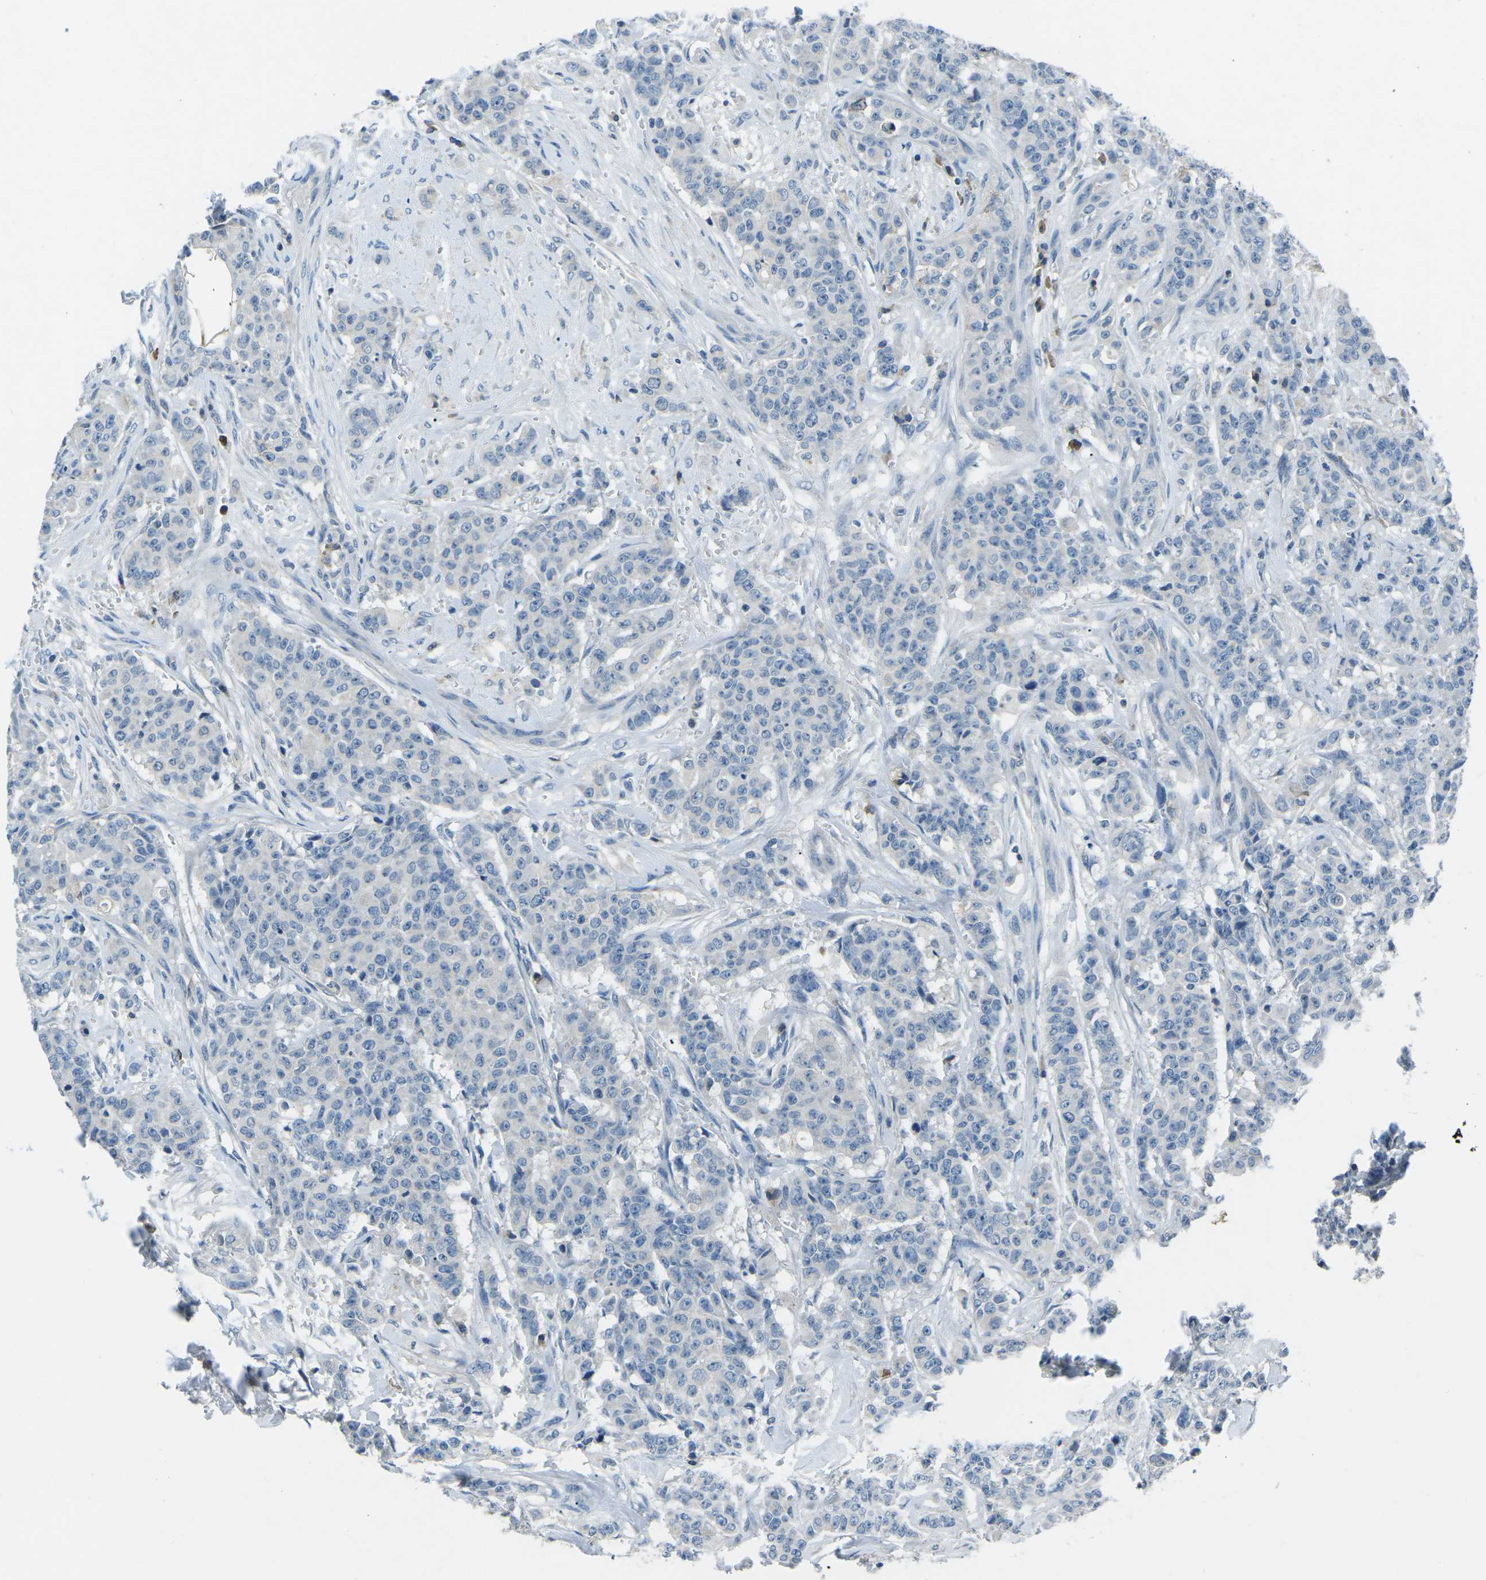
{"staining": {"intensity": "negative", "quantity": "none", "location": "none"}, "tissue": "breast cancer", "cell_type": "Tumor cells", "image_type": "cancer", "snomed": [{"axis": "morphology", "description": "Normal tissue, NOS"}, {"axis": "morphology", "description": "Duct carcinoma"}, {"axis": "topography", "description": "Breast"}], "caption": "Breast infiltrating ductal carcinoma was stained to show a protein in brown. There is no significant positivity in tumor cells.", "gene": "CD1D", "patient": {"sex": "female", "age": 40}}